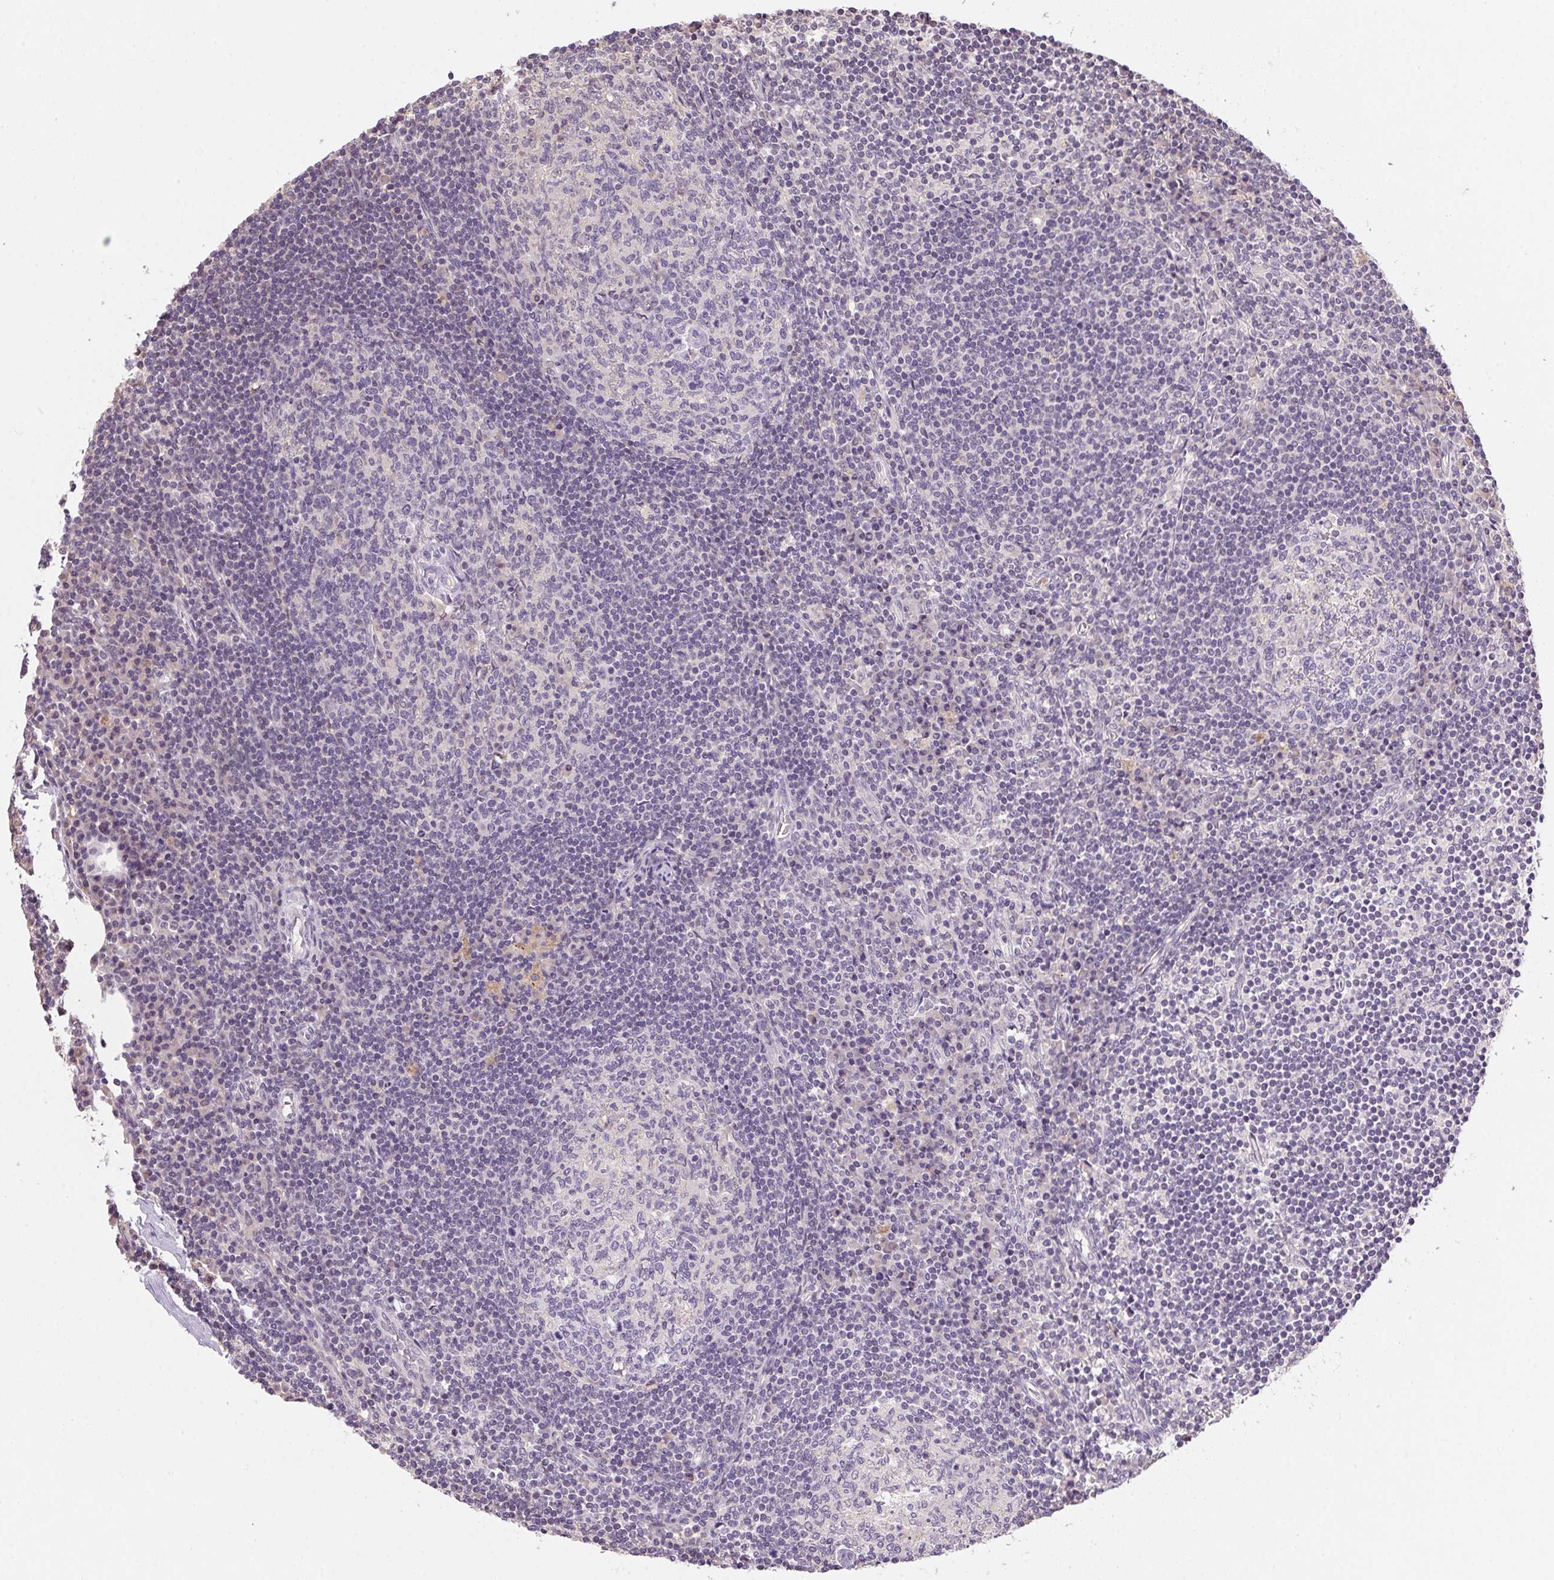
{"staining": {"intensity": "negative", "quantity": "none", "location": "none"}, "tissue": "lymph node", "cell_type": "Germinal center cells", "image_type": "normal", "snomed": [{"axis": "morphology", "description": "Normal tissue, NOS"}, {"axis": "topography", "description": "Lymph node"}], "caption": "The IHC micrograph has no significant positivity in germinal center cells of lymph node.", "gene": "ALDH8A1", "patient": {"sex": "male", "age": 67}}